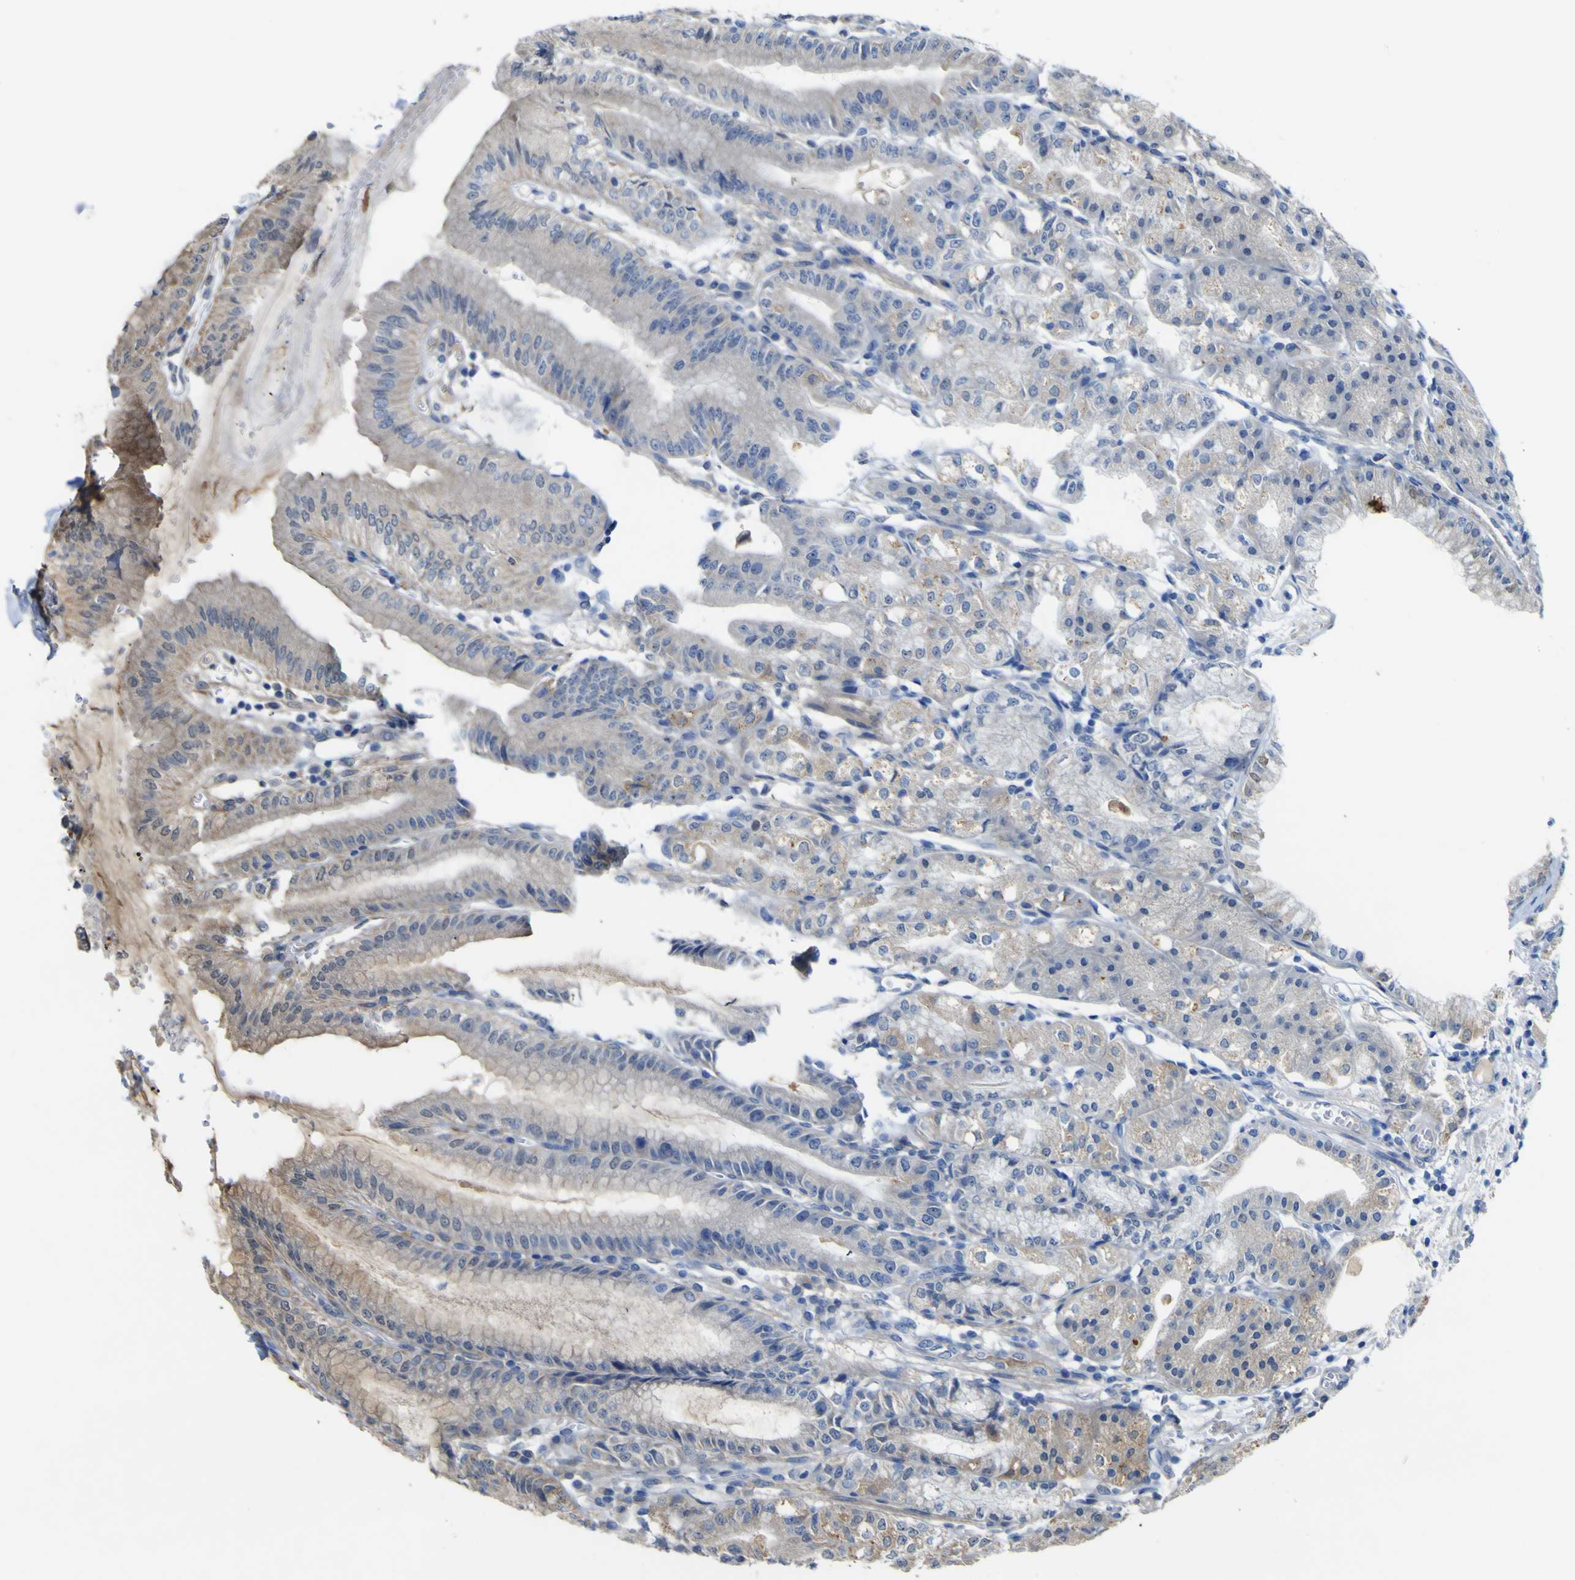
{"staining": {"intensity": "moderate", "quantity": "25%-75%", "location": "cytoplasmic/membranous"}, "tissue": "stomach", "cell_type": "Glandular cells", "image_type": "normal", "snomed": [{"axis": "morphology", "description": "Normal tissue, NOS"}, {"axis": "topography", "description": "Stomach, lower"}], "caption": "Stomach stained with a protein marker reveals moderate staining in glandular cells.", "gene": "IRAK2", "patient": {"sex": "male", "age": 71}}